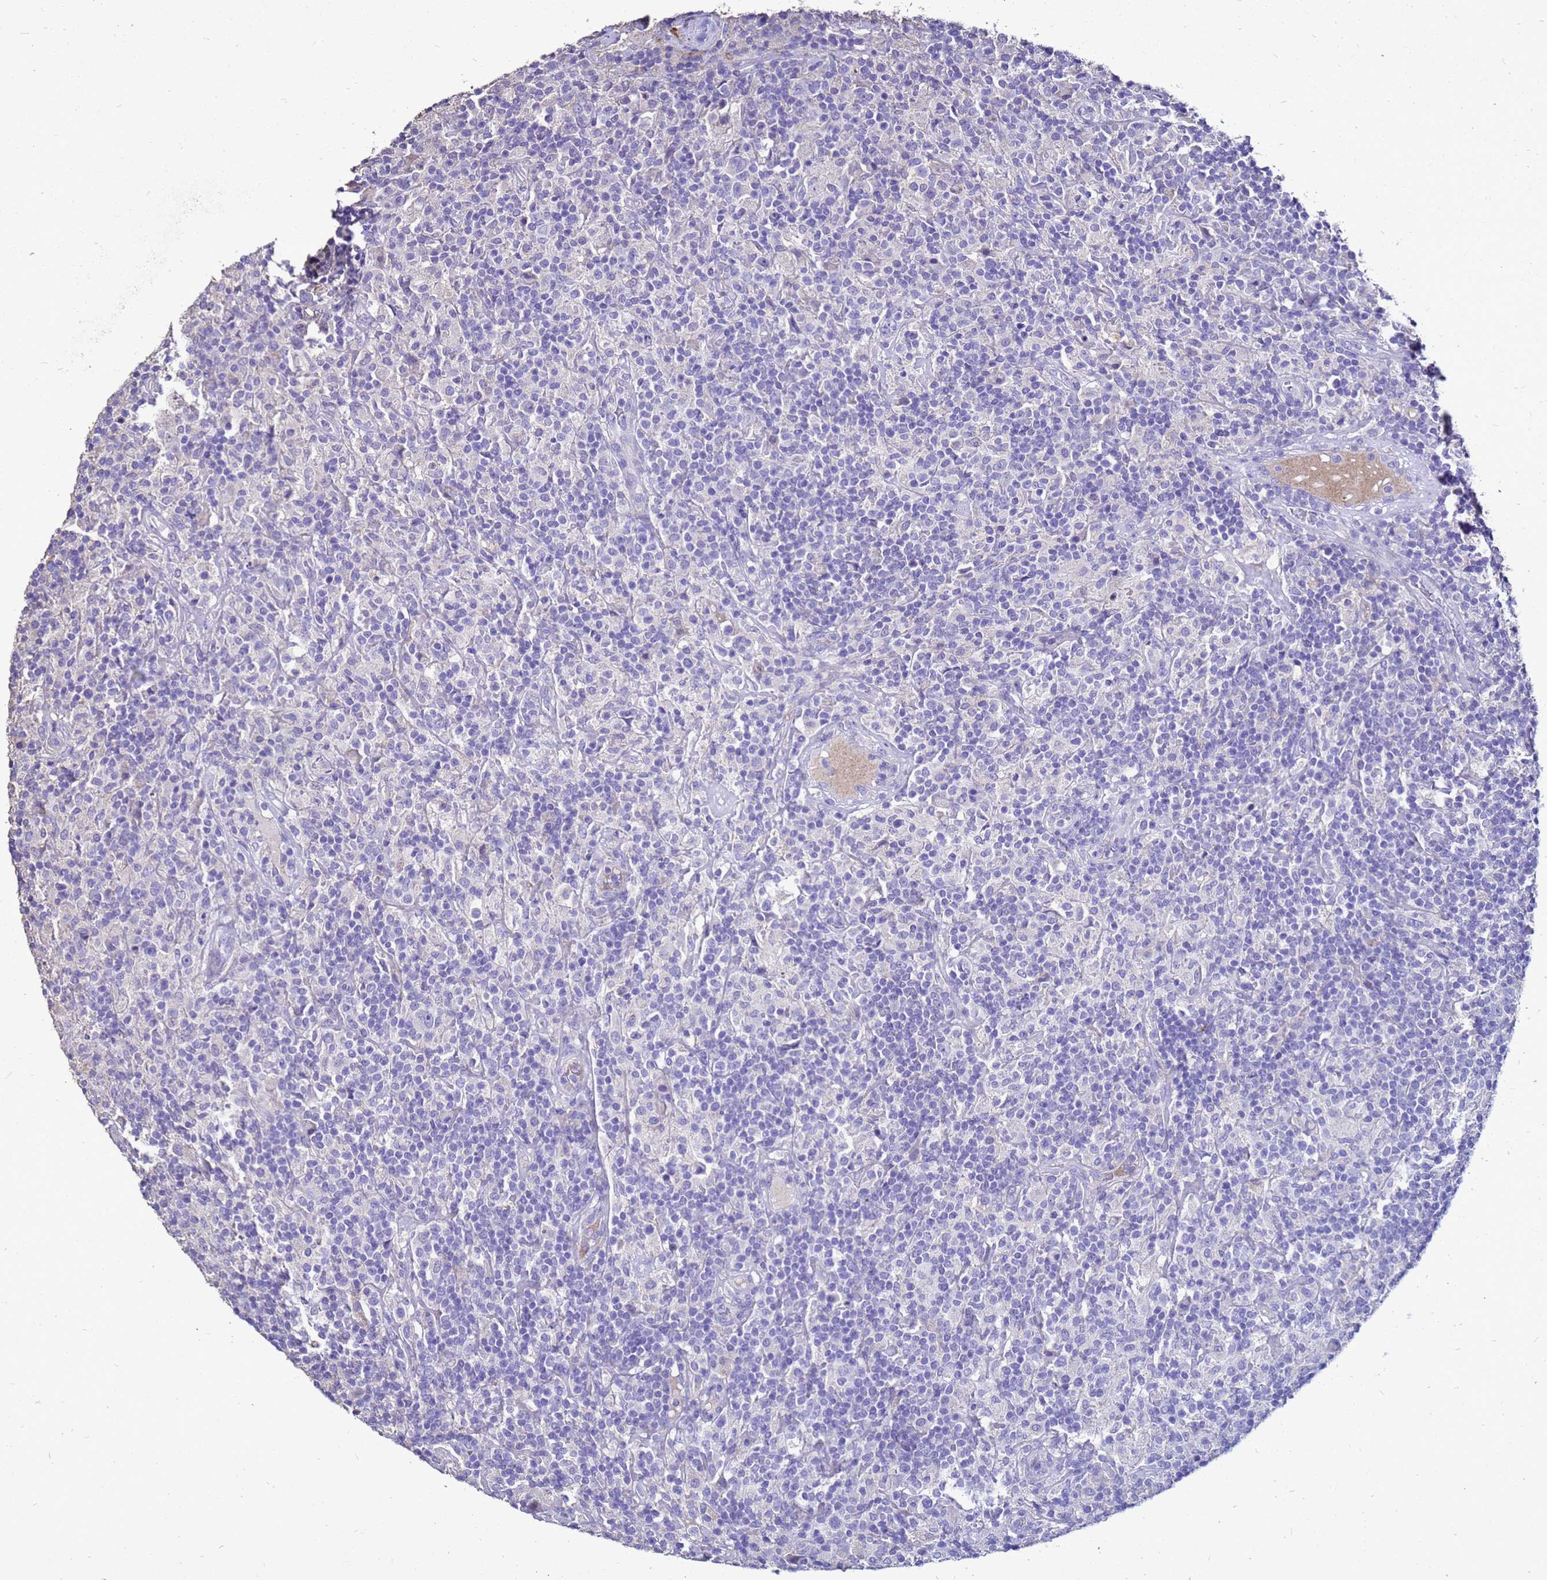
{"staining": {"intensity": "negative", "quantity": "none", "location": "none"}, "tissue": "lymphoma", "cell_type": "Tumor cells", "image_type": "cancer", "snomed": [{"axis": "morphology", "description": "Hodgkin's disease, NOS"}, {"axis": "topography", "description": "Lymph node"}], "caption": "This is an immunohistochemistry image of lymphoma. There is no positivity in tumor cells.", "gene": "S100A2", "patient": {"sex": "male", "age": 70}}